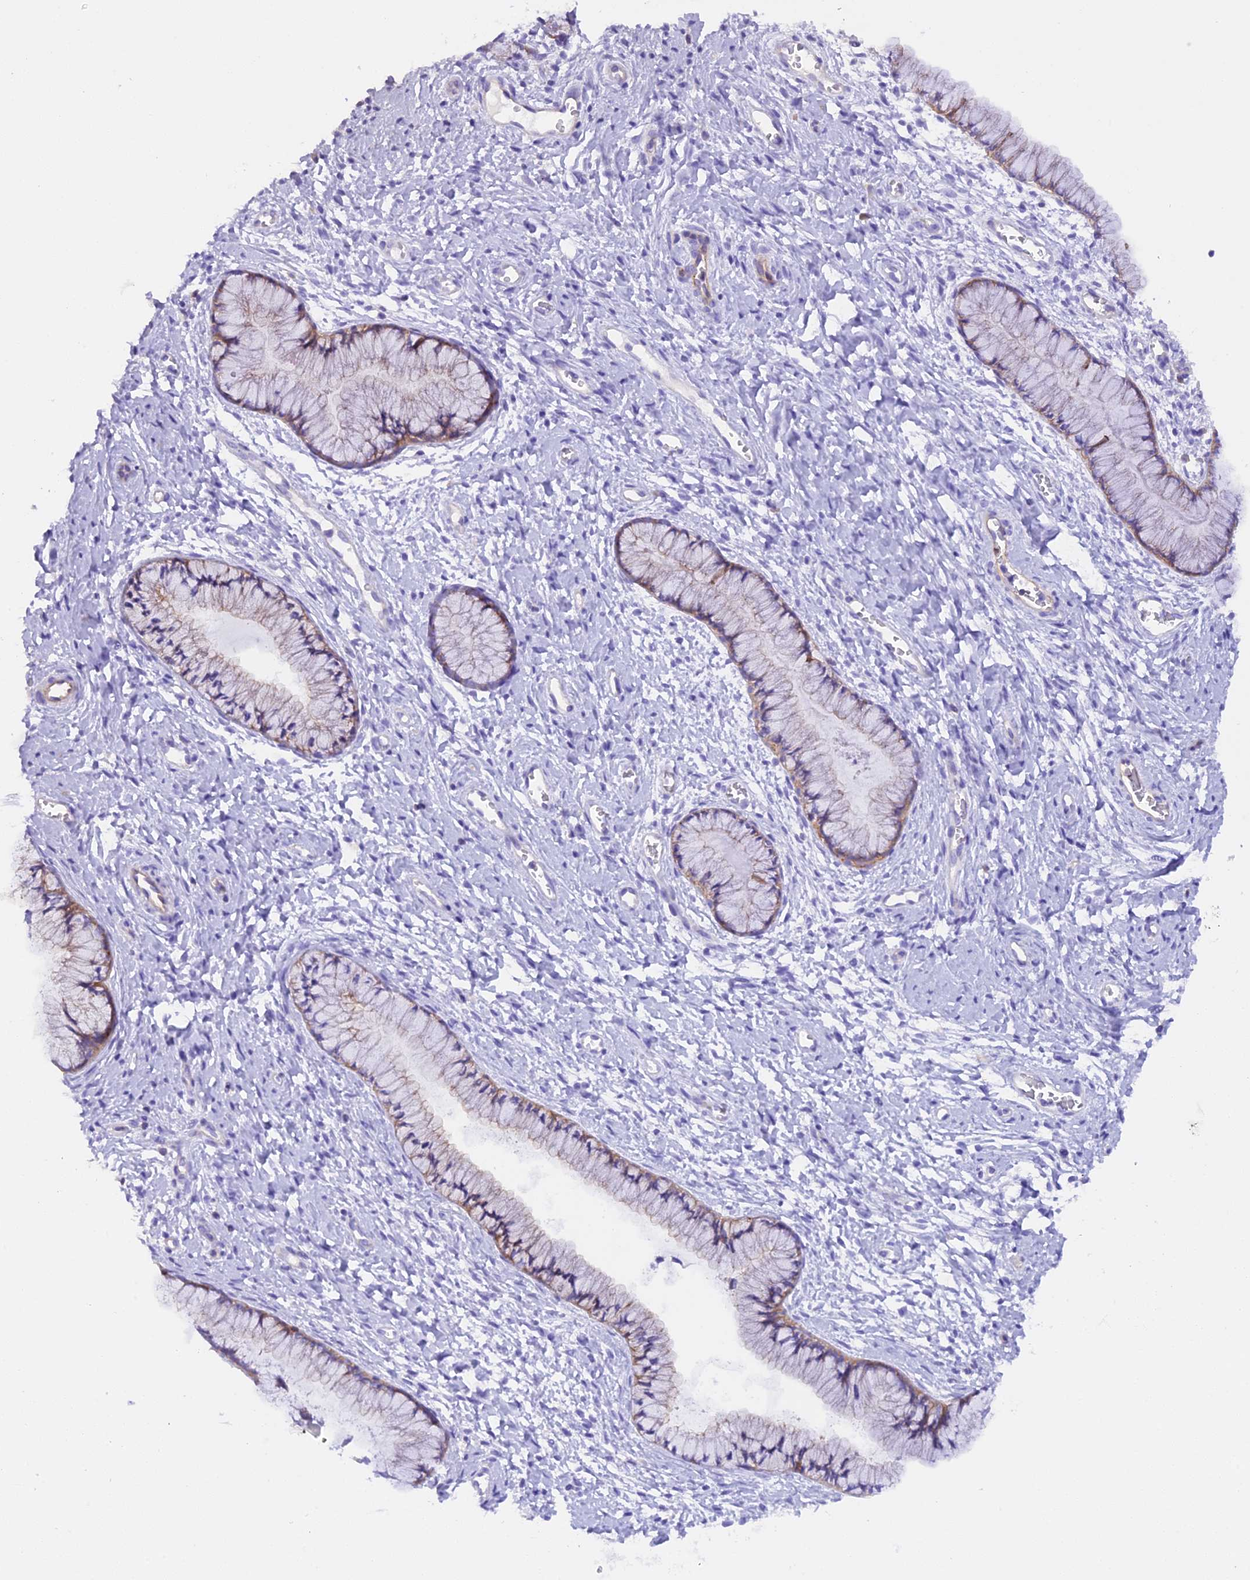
{"staining": {"intensity": "weak", "quantity": "25%-75%", "location": "cytoplasmic/membranous"}, "tissue": "cervix", "cell_type": "Glandular cells", "image_type": "normal", "snomed": [{"axis": "morphology", "description": "Normal tissue, NOS"}, {"axis": "topography", "description": "Cervix"}], "caption": "Brown immunohistochemical staining in unremarkable human cervix demonstrates weak cytoplasmic/membranous expression in about 25%-75% of glandular cells.", "gene": "FAM193A", "patient": {"sex": "female", "age": 42}}